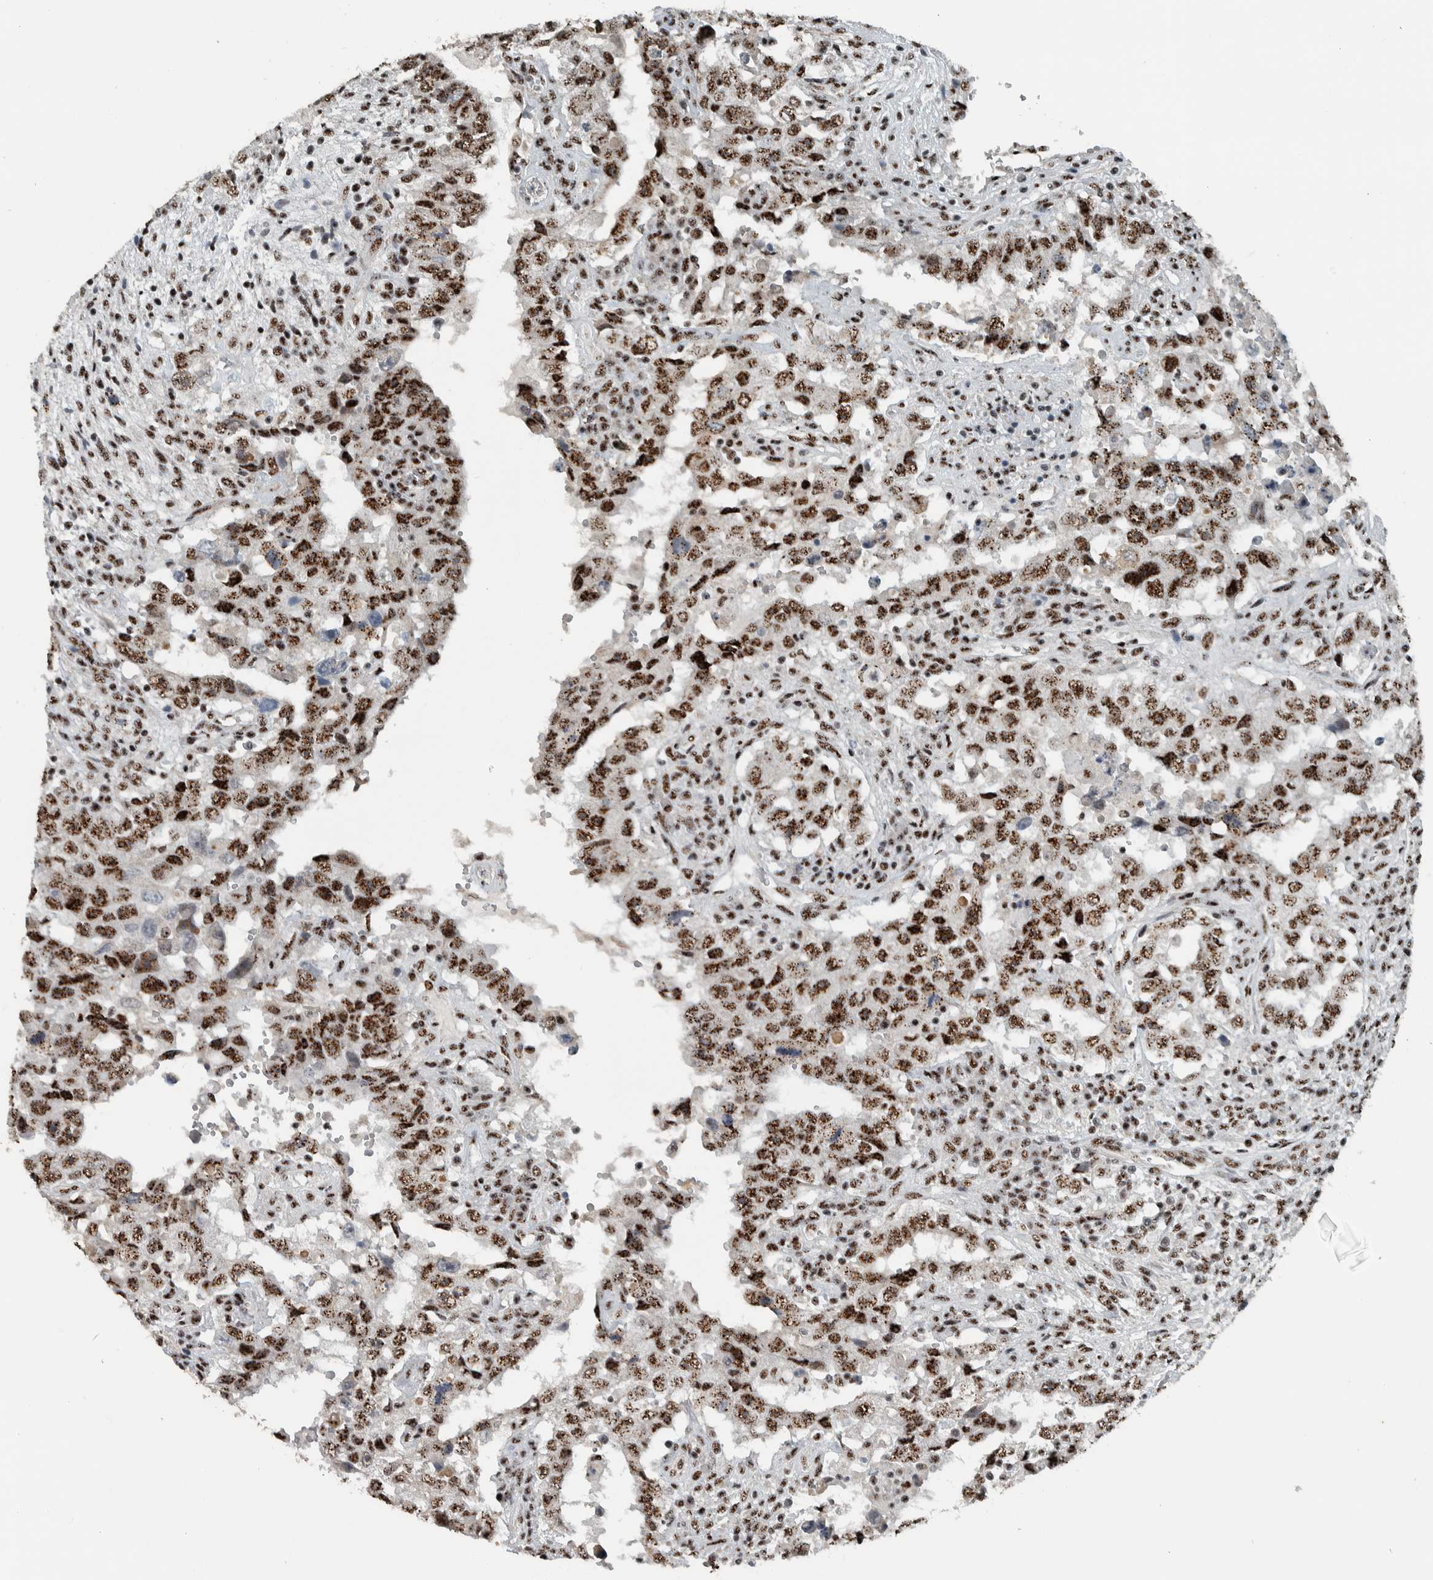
{"staining": {"intensity": "moderate", "quantity": ">75%", "location": "nuclear"}, "tissue": "testis cancer", "cell_type": "Tumor cells", "image_type": "cancer", "snomed": [{"axis": "morphology", "description": "Carcinoma, Embryonal, NOS"}, {"axis": "topography", "description": "Testis"}], "caption": "Testis embryonal carcinoma stained with IHC exhibits moderate nuclear staining in about >75% of tumor cells.", "gene": "SON", "patient": {"sex": "male", "age": 26}}